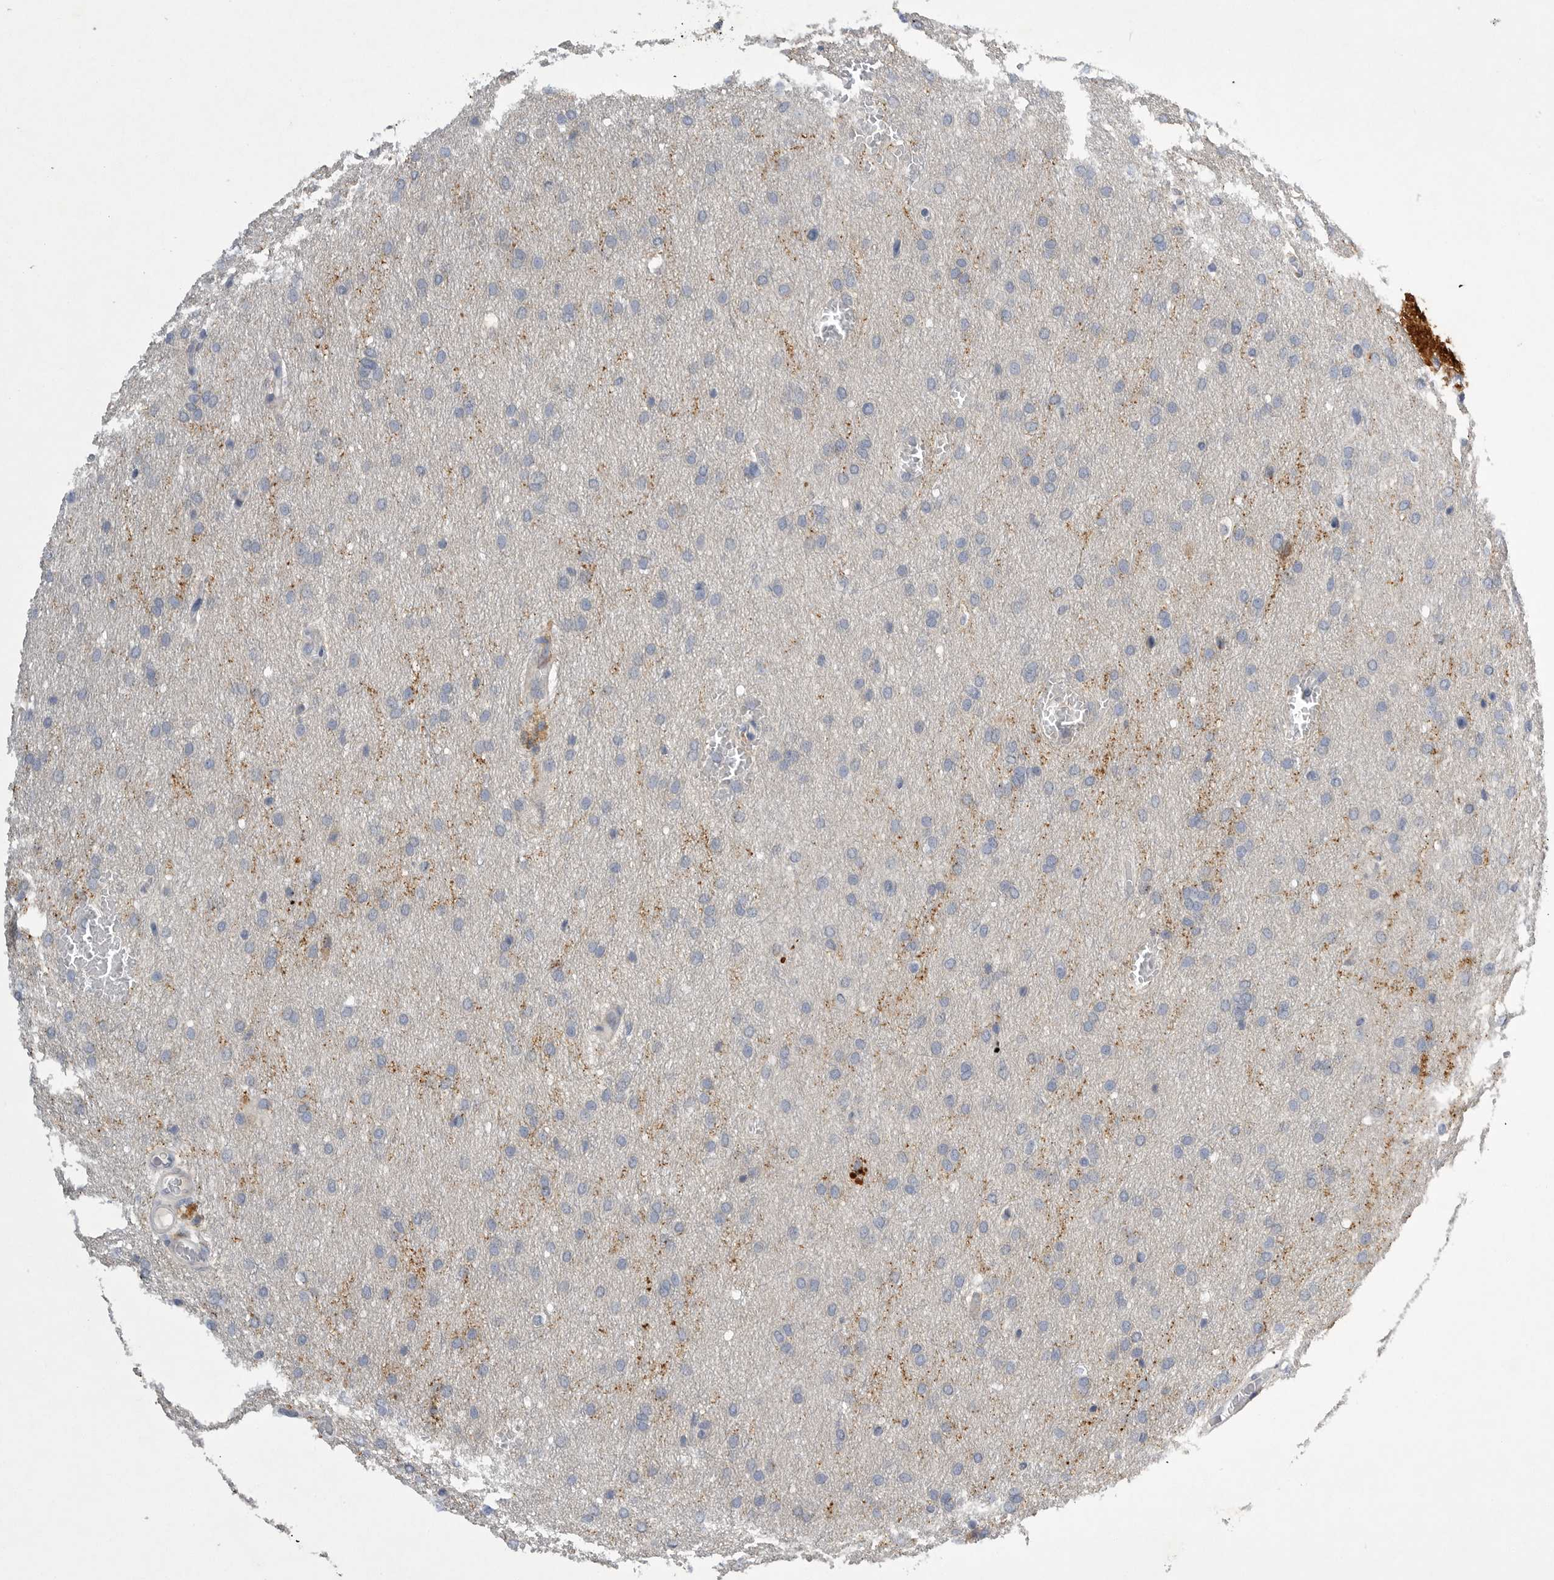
{"staining": {"intensity": "negative", "quantity": "none", "location": "none"}, "tissue": "glioma", "cell_type": "Tumor cells", "image_type": "cancer", "snomed": [{"axis": "morphology", "description": "Glioma, malignant, Low grade"}, {"axis": "topography", "description": "Brain"}], "caption": "Human glioma stained for a protein using immunohistochemistry (IHC) shows no positivity in tumor cells.", "gene": "EDEM3", "patient": {"sex": "female", "age": 37}}